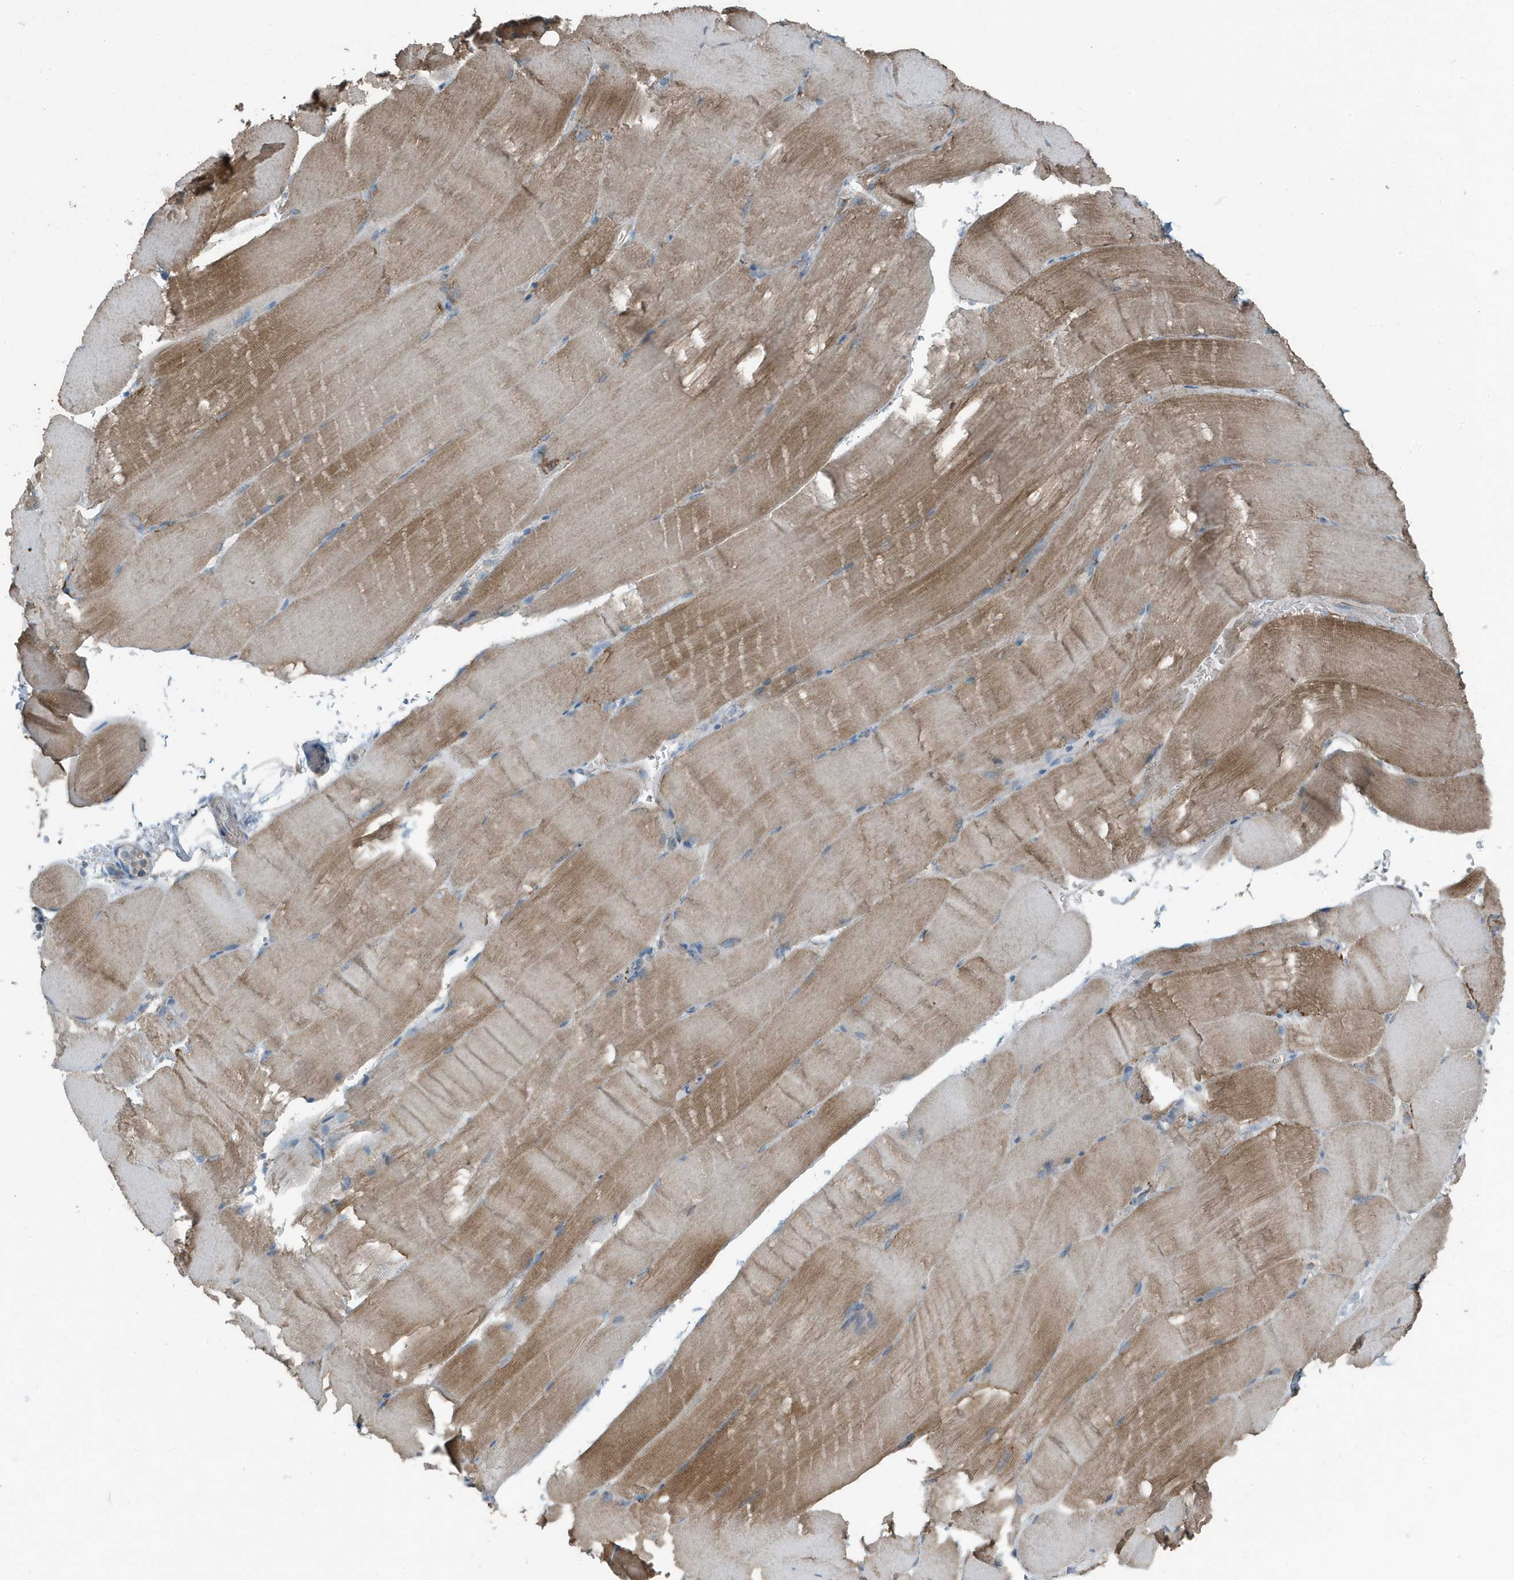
{"staining": {"intensity": "moderate", "quantity": "25%-75%", "location": "cytoplasmic/membranous"}, "tissue": "skeletal muscle", "cell_type": "Myocytes", "image_type": "normal", "snomed": [{"axis": "morphology", "description": "Normal tissue, NOS"}, {"axis": "topography", "description": "Skeletal muscle"}, {"axis": "topography", "description": "Parathyroid gland"}], "caption": "Human skeletal muscle stained with a protein marker demonstrates moderate staining in myocytes.", "gene": "MT", "patient": {"sex": "female", "age": 37}}